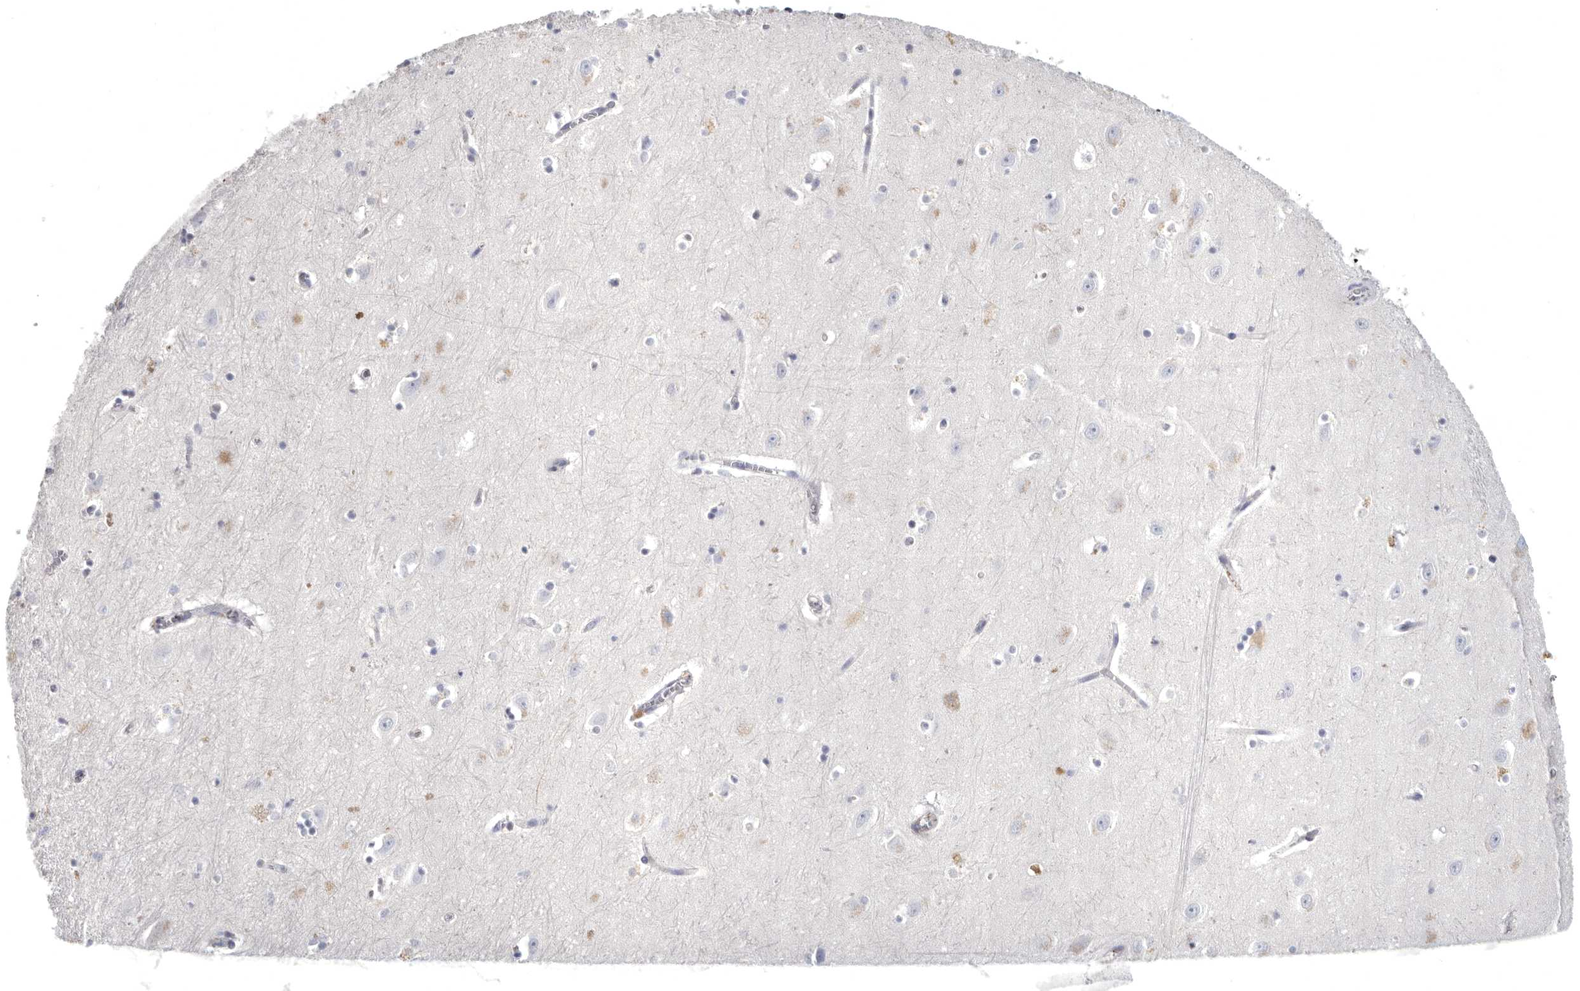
{"staining": {"intensity": "negative", "quantity": "none", "location": "none"}, "tissue": "hippocampus", "cell_type": "Glial cells", "image_type": "normal", "snomed": [{"axis": "morphology", "description": "Normal tissue, NOS"}, {"axis": "topography", "description": "Hippocampus"}], "caption": "This image is of unremarkable hippocampus stained with IHC to label a protein in brown with the nuclei are counter-stained blue. There is no staining in glial cells.", "gene": "WRAP73", "patient": {"sex": "female", "age": 64}}